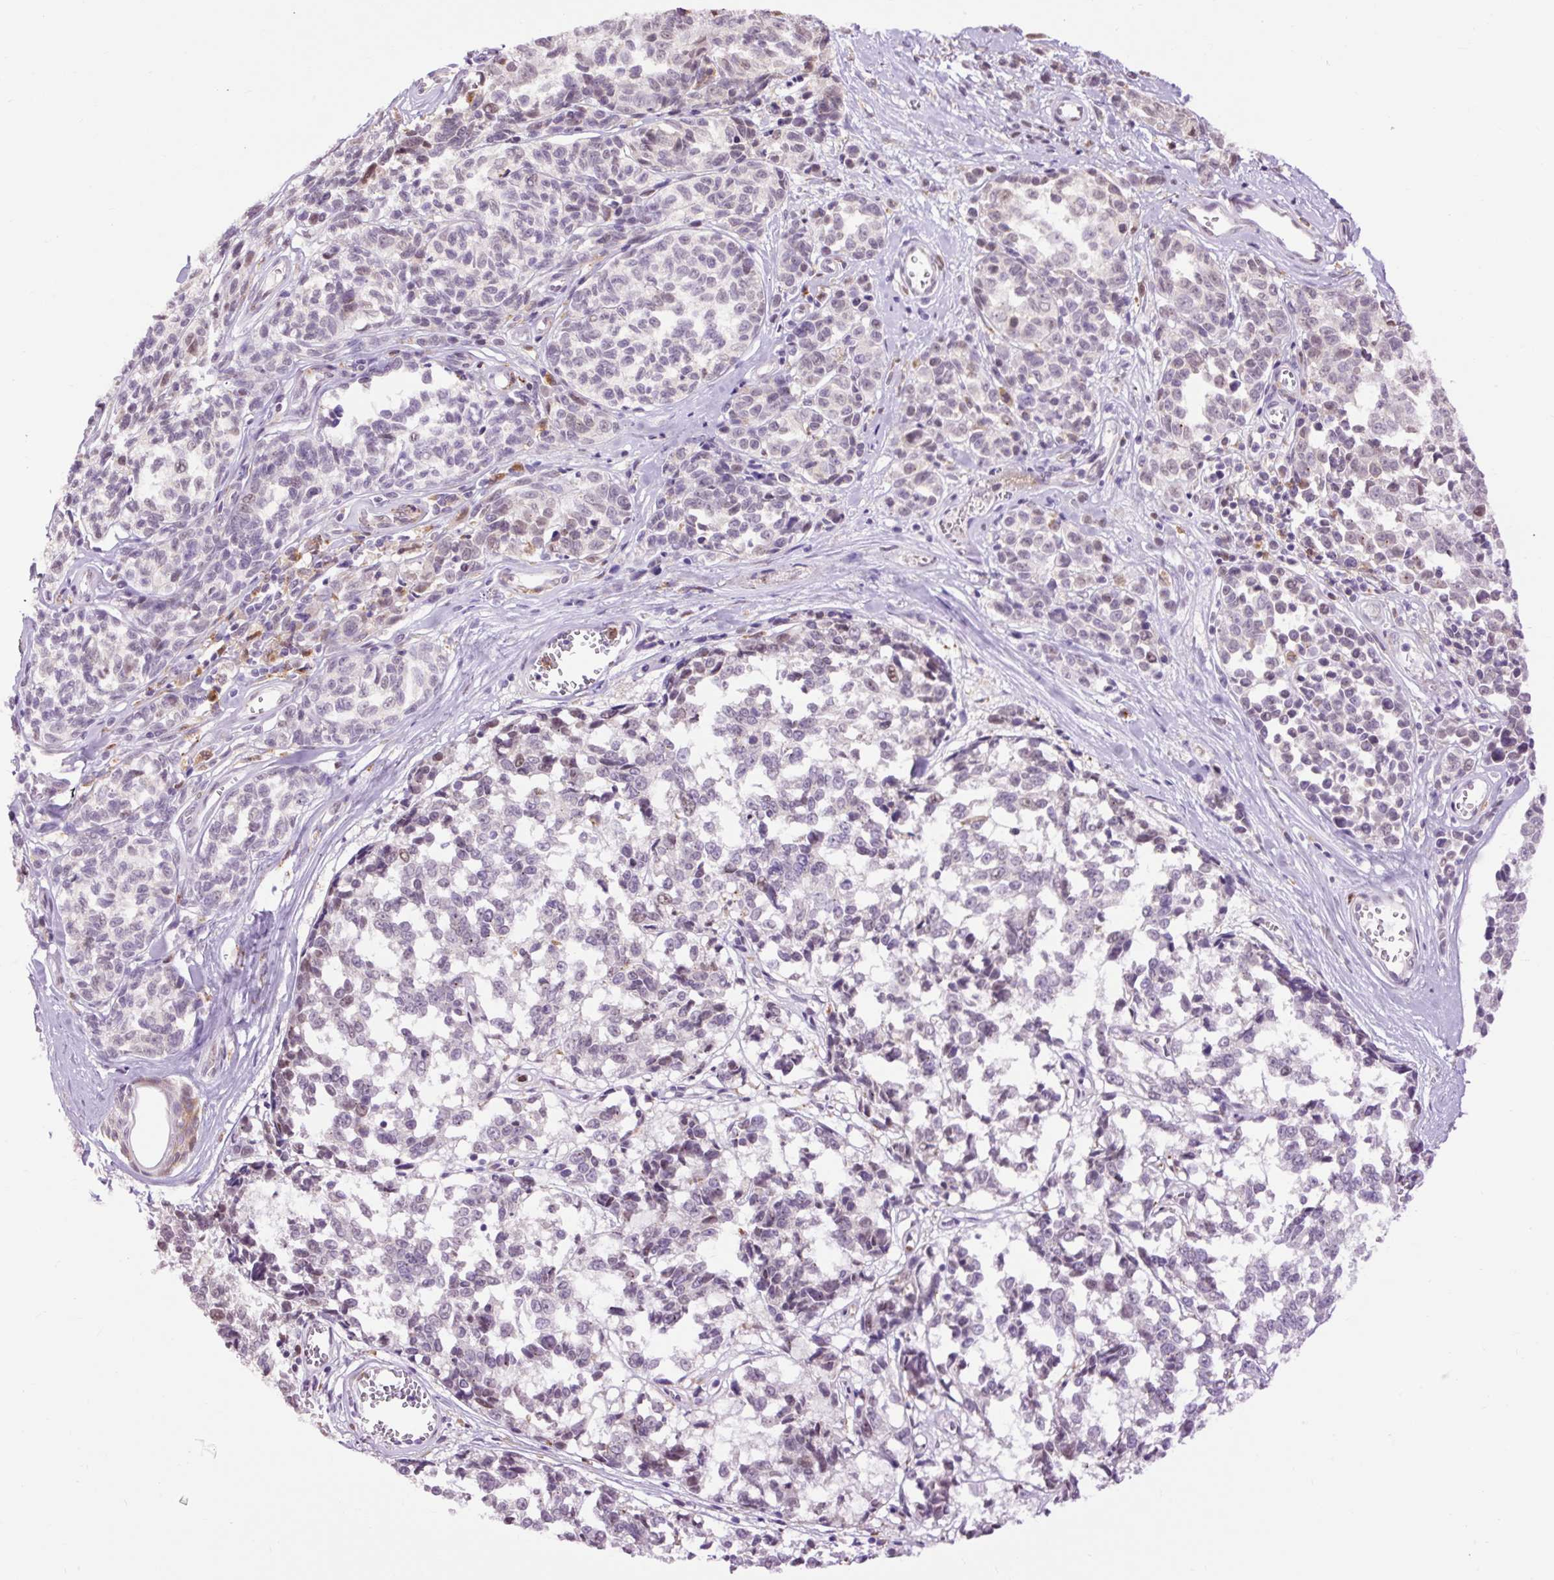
{"staining": {"intensity": "weak", "quantity": "<25%", "location": "nuclear"}, "tissue": "melanoma", "cell_type": "Tumor cells", "image_type": "cancer", "snomed": [{"axis": "morphology", "description": "Malignant melanoma, NOS"}, {"axis": "topography", "description": "Skin"}], "caption": "IHC micrograph of human melanoma stained for a protein (brown), which shows no positivity in tumor cells.", "gene": "LY86", "patient": {"sex": "female", "age": 64}}